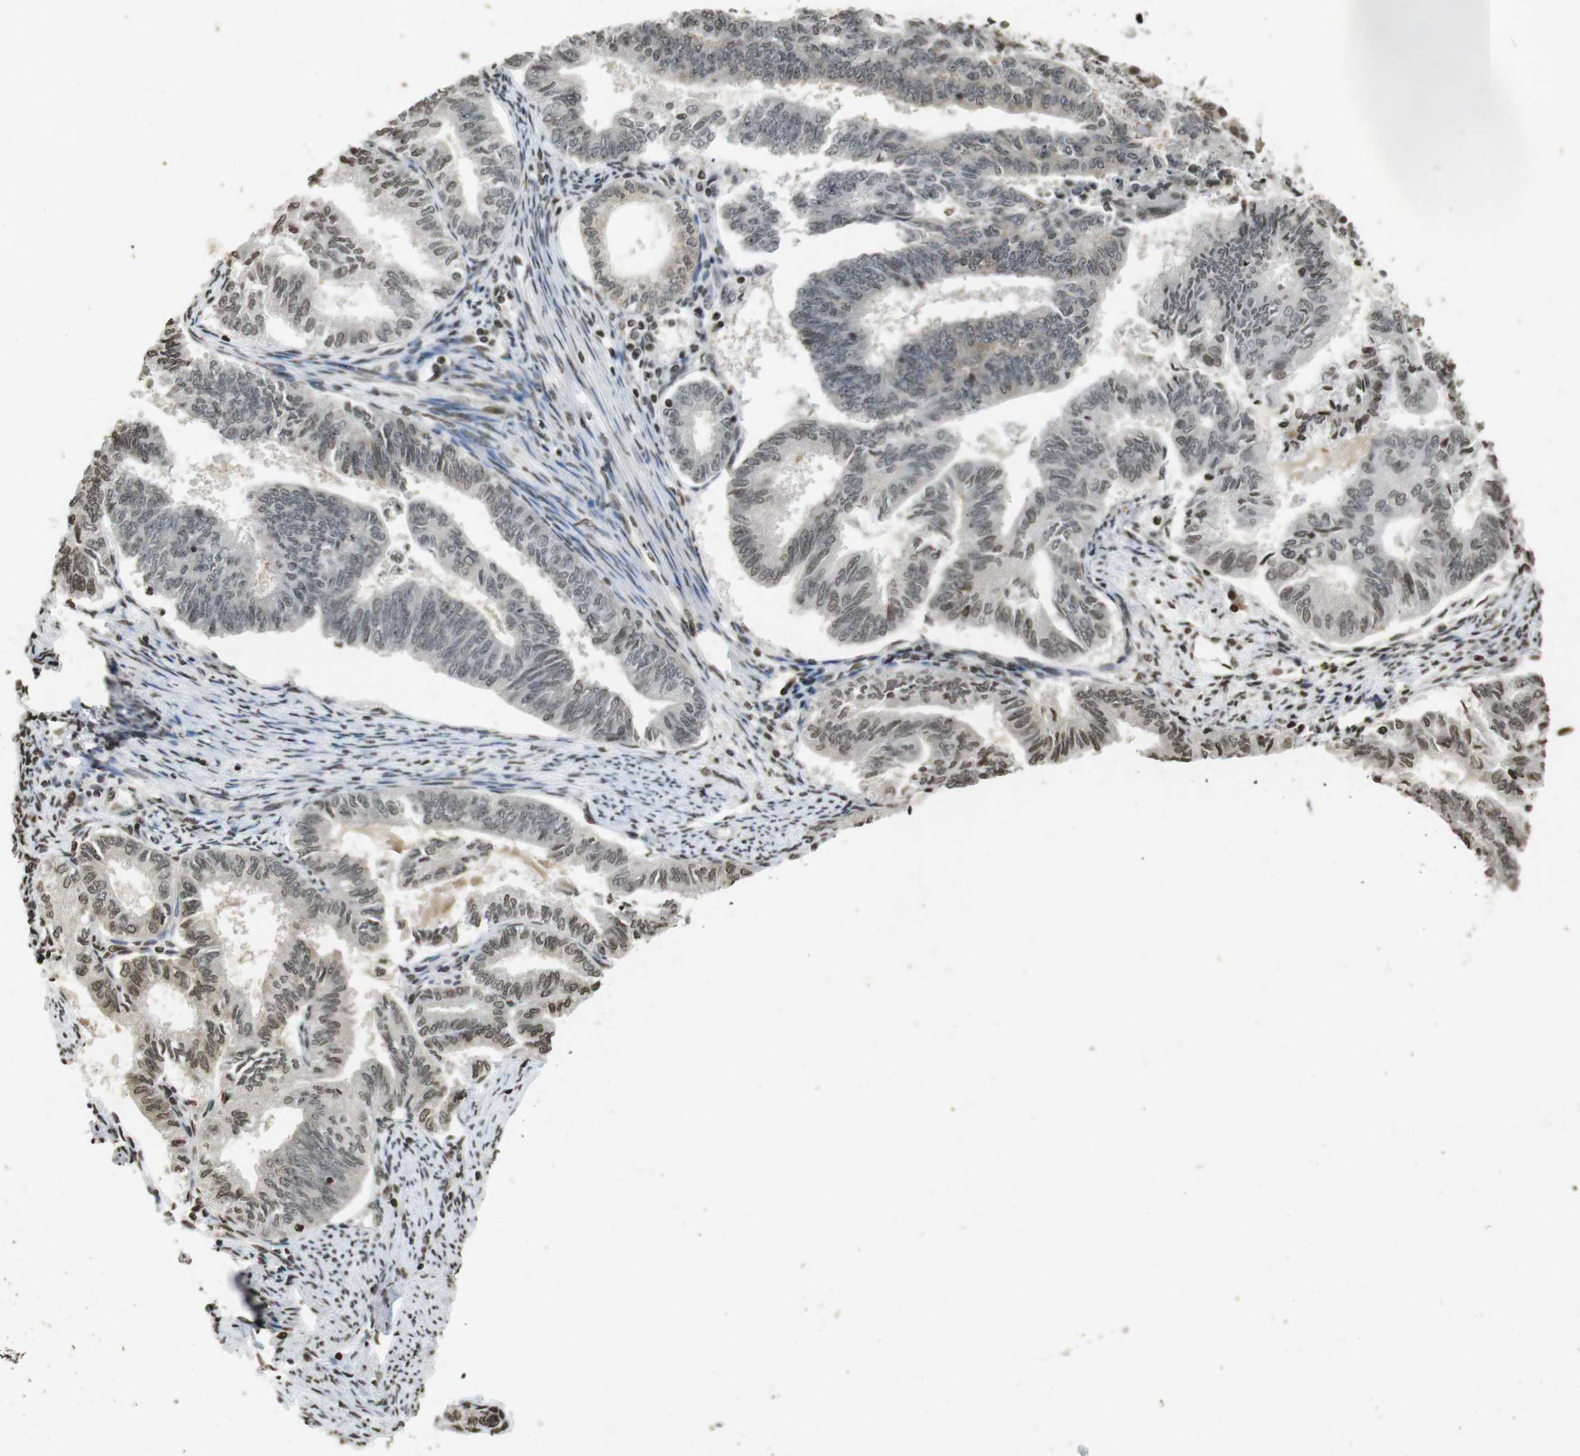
{"staining": {"intensity": "moderate", "quantity": "<25%", "location": "nuclear"}, "tissue": "endometrial cancer", "cell_type": "Tumor cells", "image_type": "cancer", "snomed": [{"axis": "morphology", "description": "Adenocarcinoma, NOS"}, {"axis": "topography", "description": "Endometrium"}], "caption": "Immunohistochemical staining of endometrial cancer (adenocarcinoma) exhibits low levels of moderate nuclear expression in approximately <25% of tumor cells. The protein of interest is stained brown, and the nuclei are stained in blue (DAB (3,3'-diaminobenzidine) IHC with brightfield microscopy, high magnification).", "gene": "FOXA3", "patient": {"sex": "female", "age": 86}}